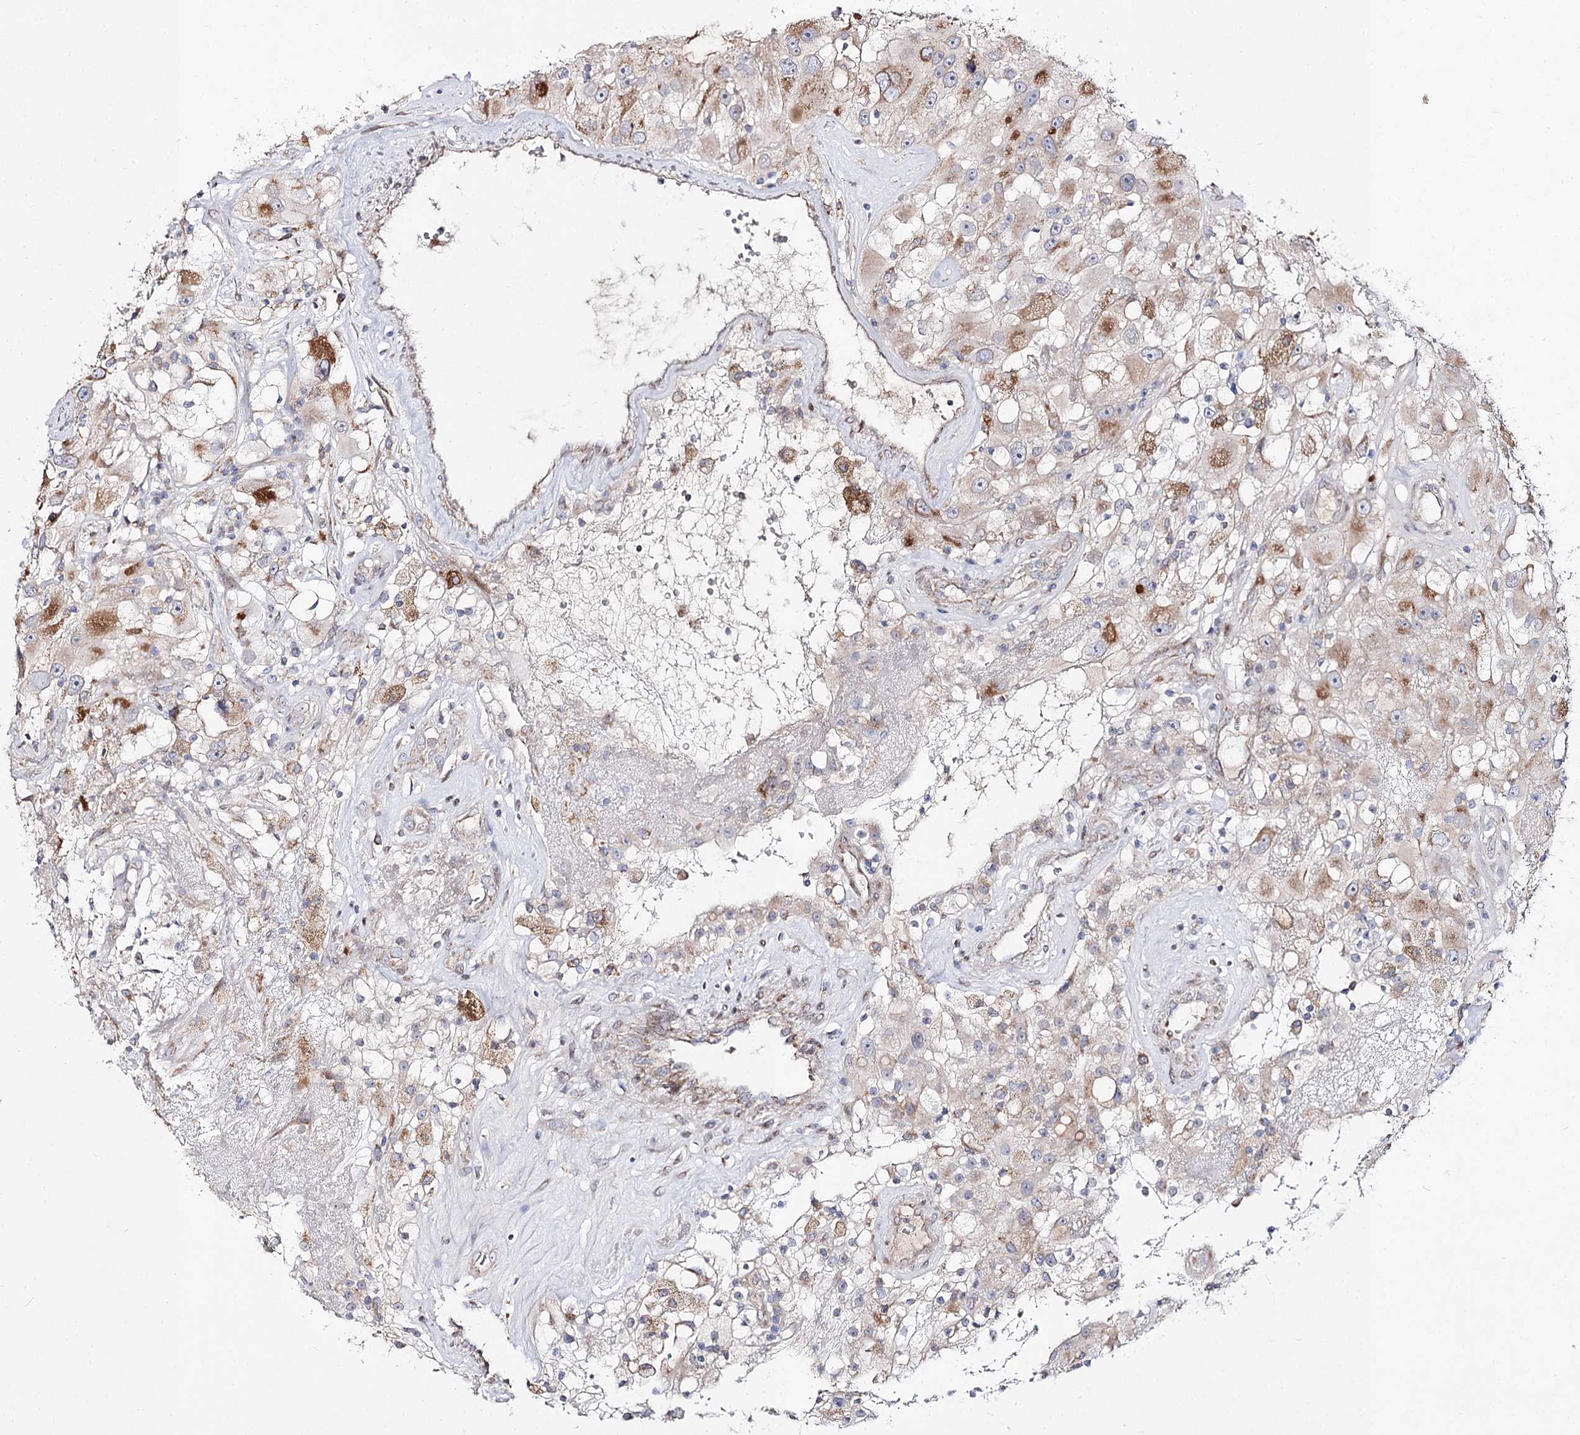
{"staining": {"intensity": "moderate", "quantity": "25%-75%", "location": "cytoplasmic/membranous"}, "tissue": "renal cancer", "cell_type": "Tumor cells", "image_type": "cancer", "snomed": [{"axis": "morphology", "description": "Adenocarcinoma, NOS"}, {"axis": "topography", "description": "Kidney"}], "caption": "Protein staining of renal adenocarcinoma tissue reveals moderate cytoplasmic/membranous positivity in approximately 25%-75% of tumor cells.", "gene": "C11orf80", "patient": {"sex": "female", "age": 52}}